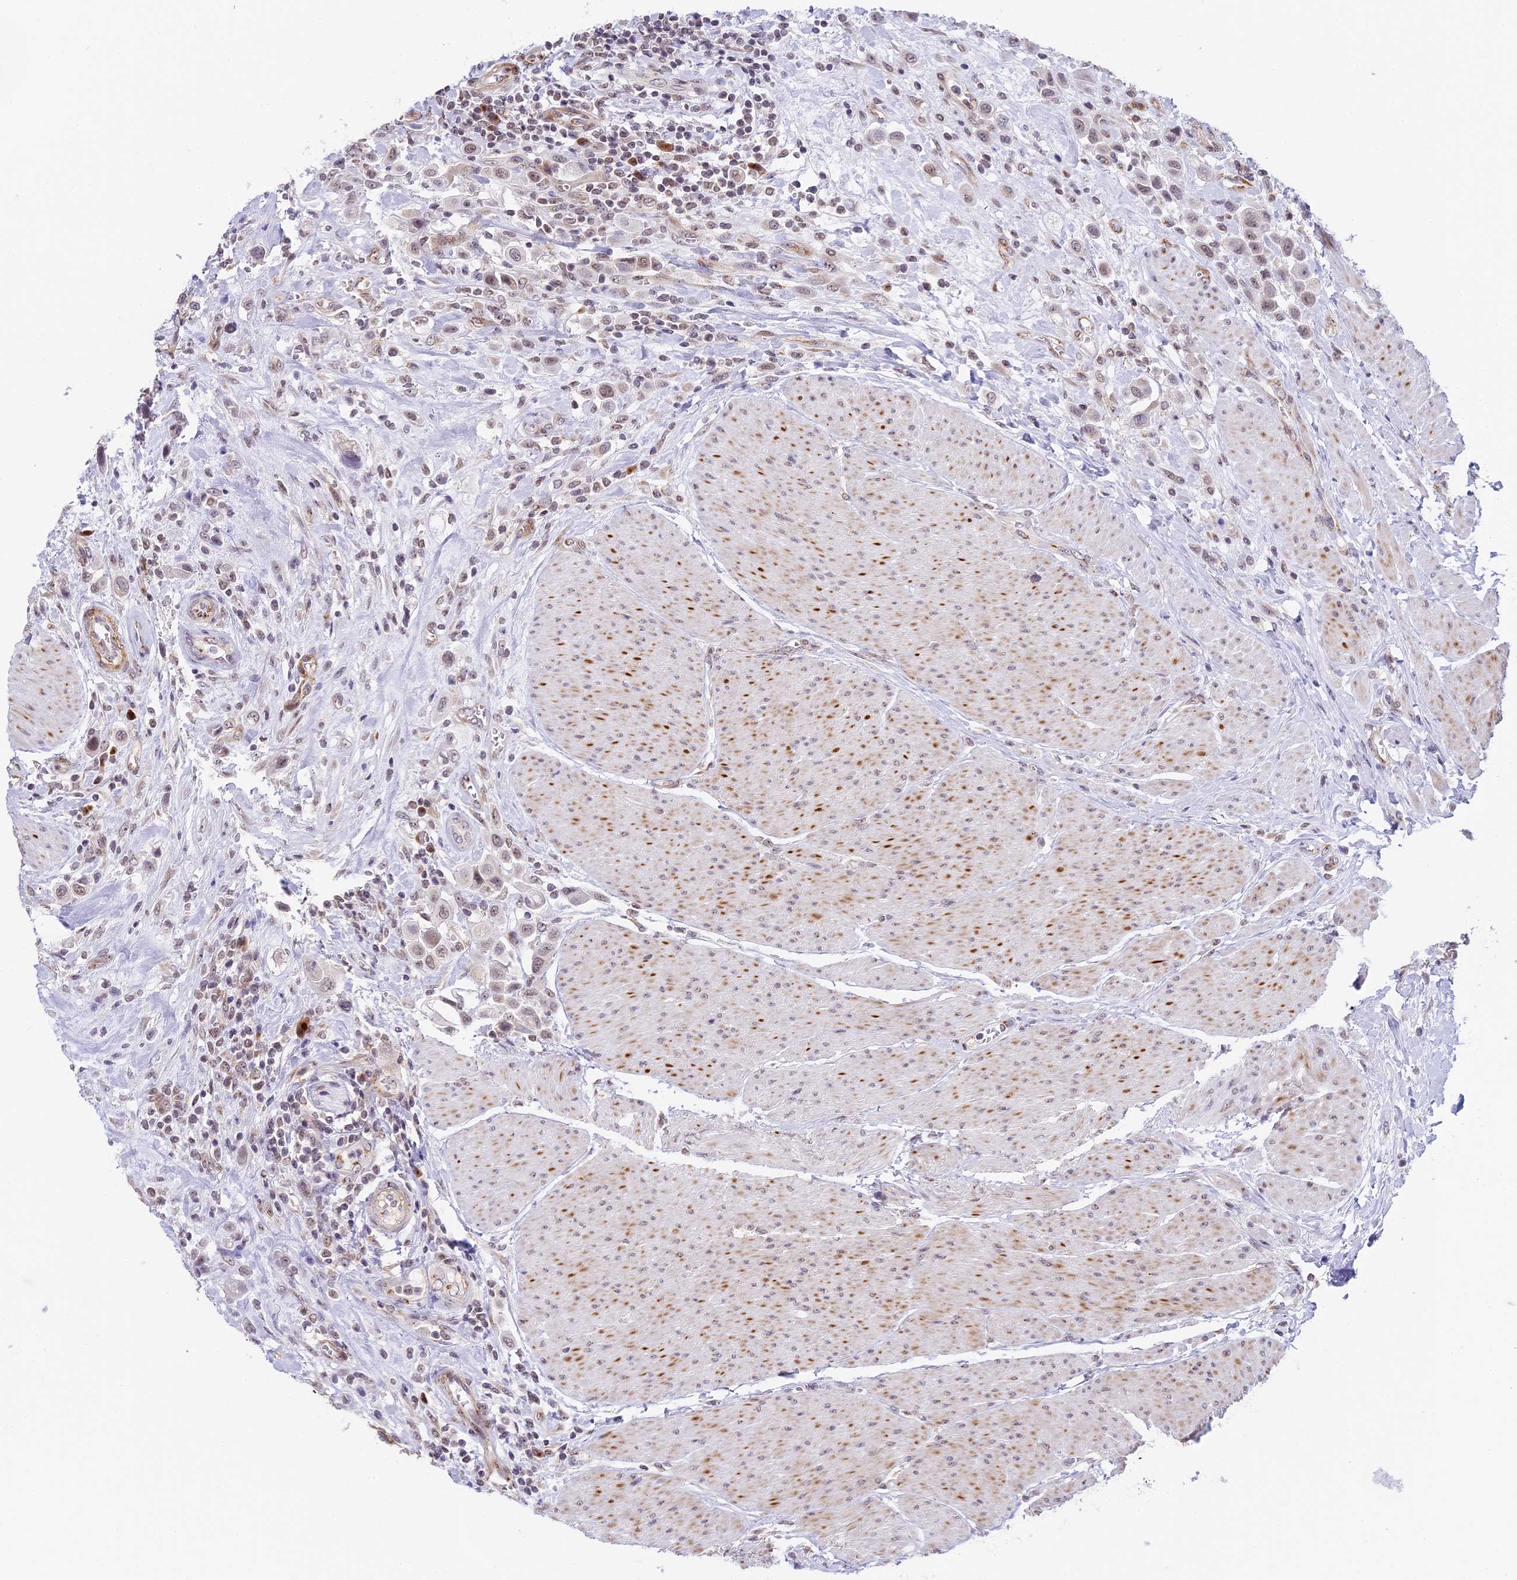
{"staining": {"intensity": "weak", "quantity": "25%-75%", "location": "nuclear"}, "tissue": "urothelial cancer", "cell_type": "Tumor cells", "image_type": "cancer", "snomed": [{"axis": "morphology", "description": "Urothelial carcinoma, High grade"}, {"axis": "topography", "description": "Urinary bladder"}], "caption": "Brown immunohistochemical staining in urothelial carcinoma (high-grade) exhibits weak nuclear positivity in about 25%-75% of tumor cells. (Brightfield microscopy of DAB IHC at high magnification).", "gene": "HEATR5B", "patient": {"sex": "male", "age": 50}}